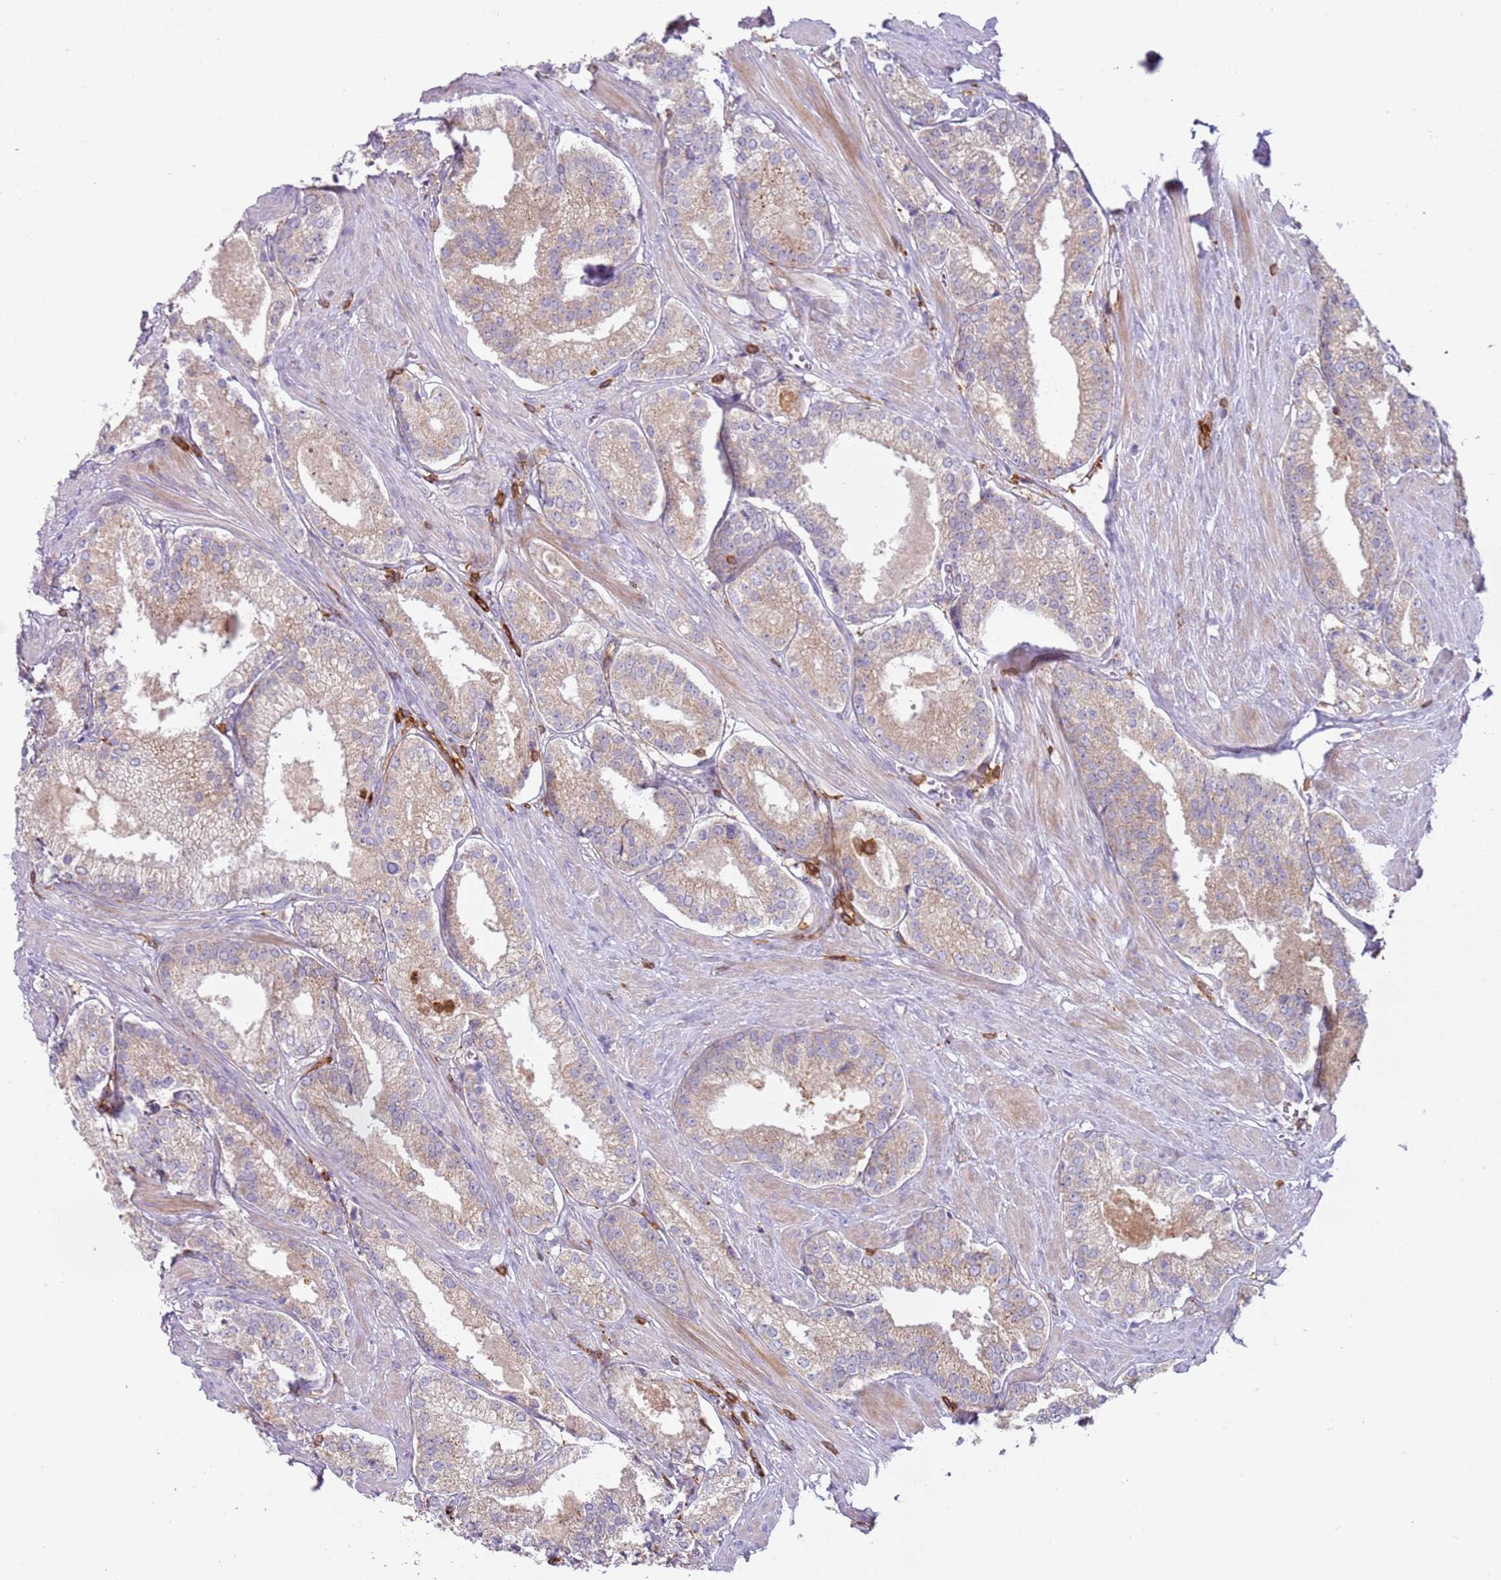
{"staining": {"intensity": "moderate", "quantity": ">75%", "location": "cytoplasmic/membranous"}, "tissue": "prostate cancer", "cell_type": "Tumor cells", "image_type": "cancer", "snomed": [{"axis": "morphology", "description": "Adenocarcinoma, Low grade"}, {"axis": "topography", "description": "Prostate"}], "caption": "Immunohistochemical staining of human prostate adenocarcinoma (low-grade) exhibits medium levels of moderate cytoplasmic/membranous staining in approximately >75% of tumor cells. Immunohistochemistry (ihc) stains the protein in brown and the nuclei are stained blue.", "gene": "TTPAL", "patient": {"sex": "male", "age": 54}}